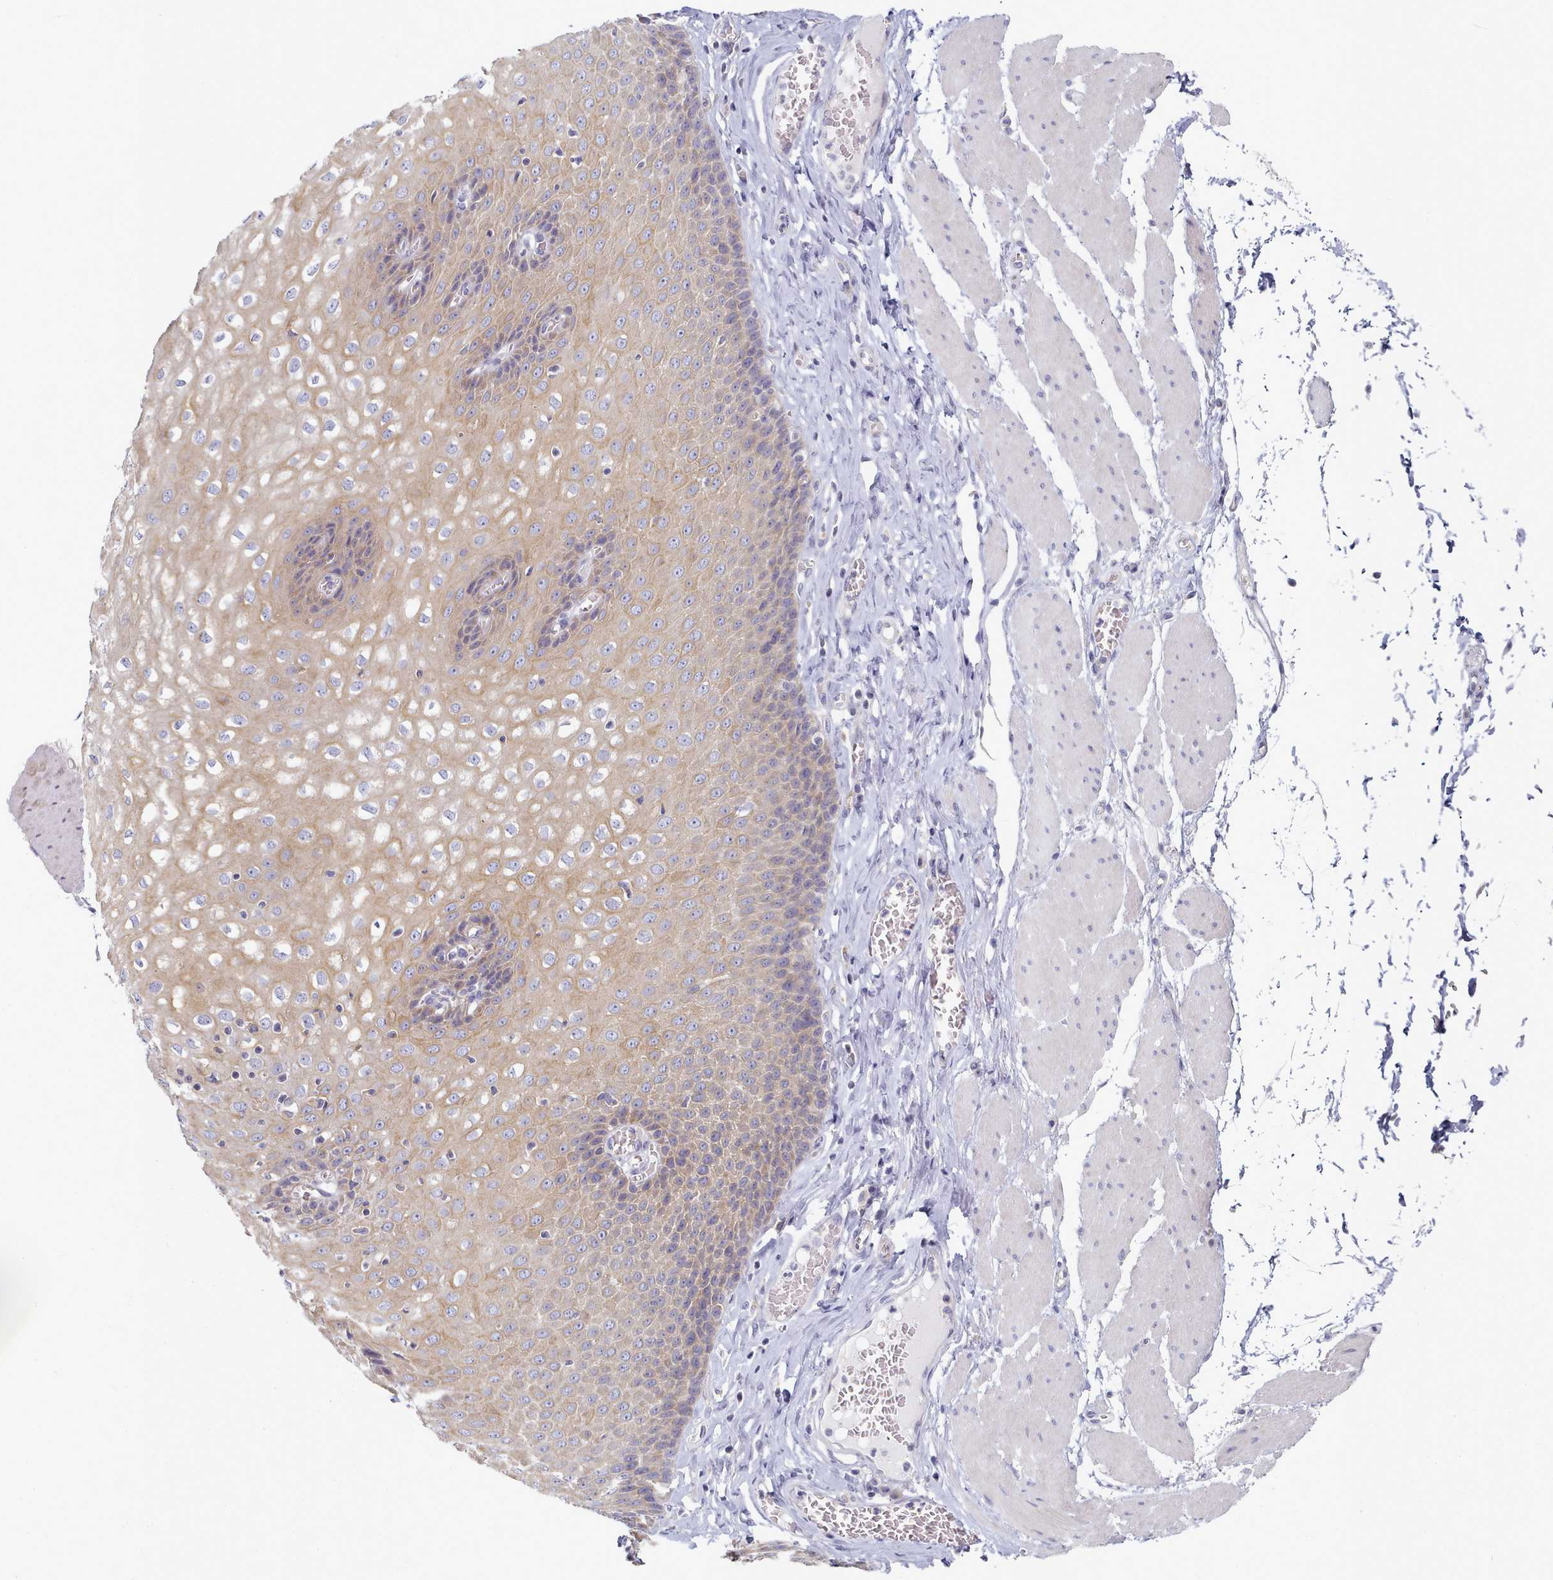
{"staining": {"intensity": "moderate", "quantity": ">75%", "location": "cytoplasmic/membranous"}, "tissue": "esophagus", "cell_type": "Squamous epithelial cells", "image_type": "normal", "snomed": [{"axis": "morphology", "description": "Normal tissue, NOS"}, {"axis": "topography", "description": "Esophagus"}], "caption": "IHC of benign human esophagus displays medium levels of moderate cytoplasmic/membranous expression in approximately >75% of squamous epithelial cells.", "gene": "TYW1B", "patient": {"sex": "male", "age": 60}}